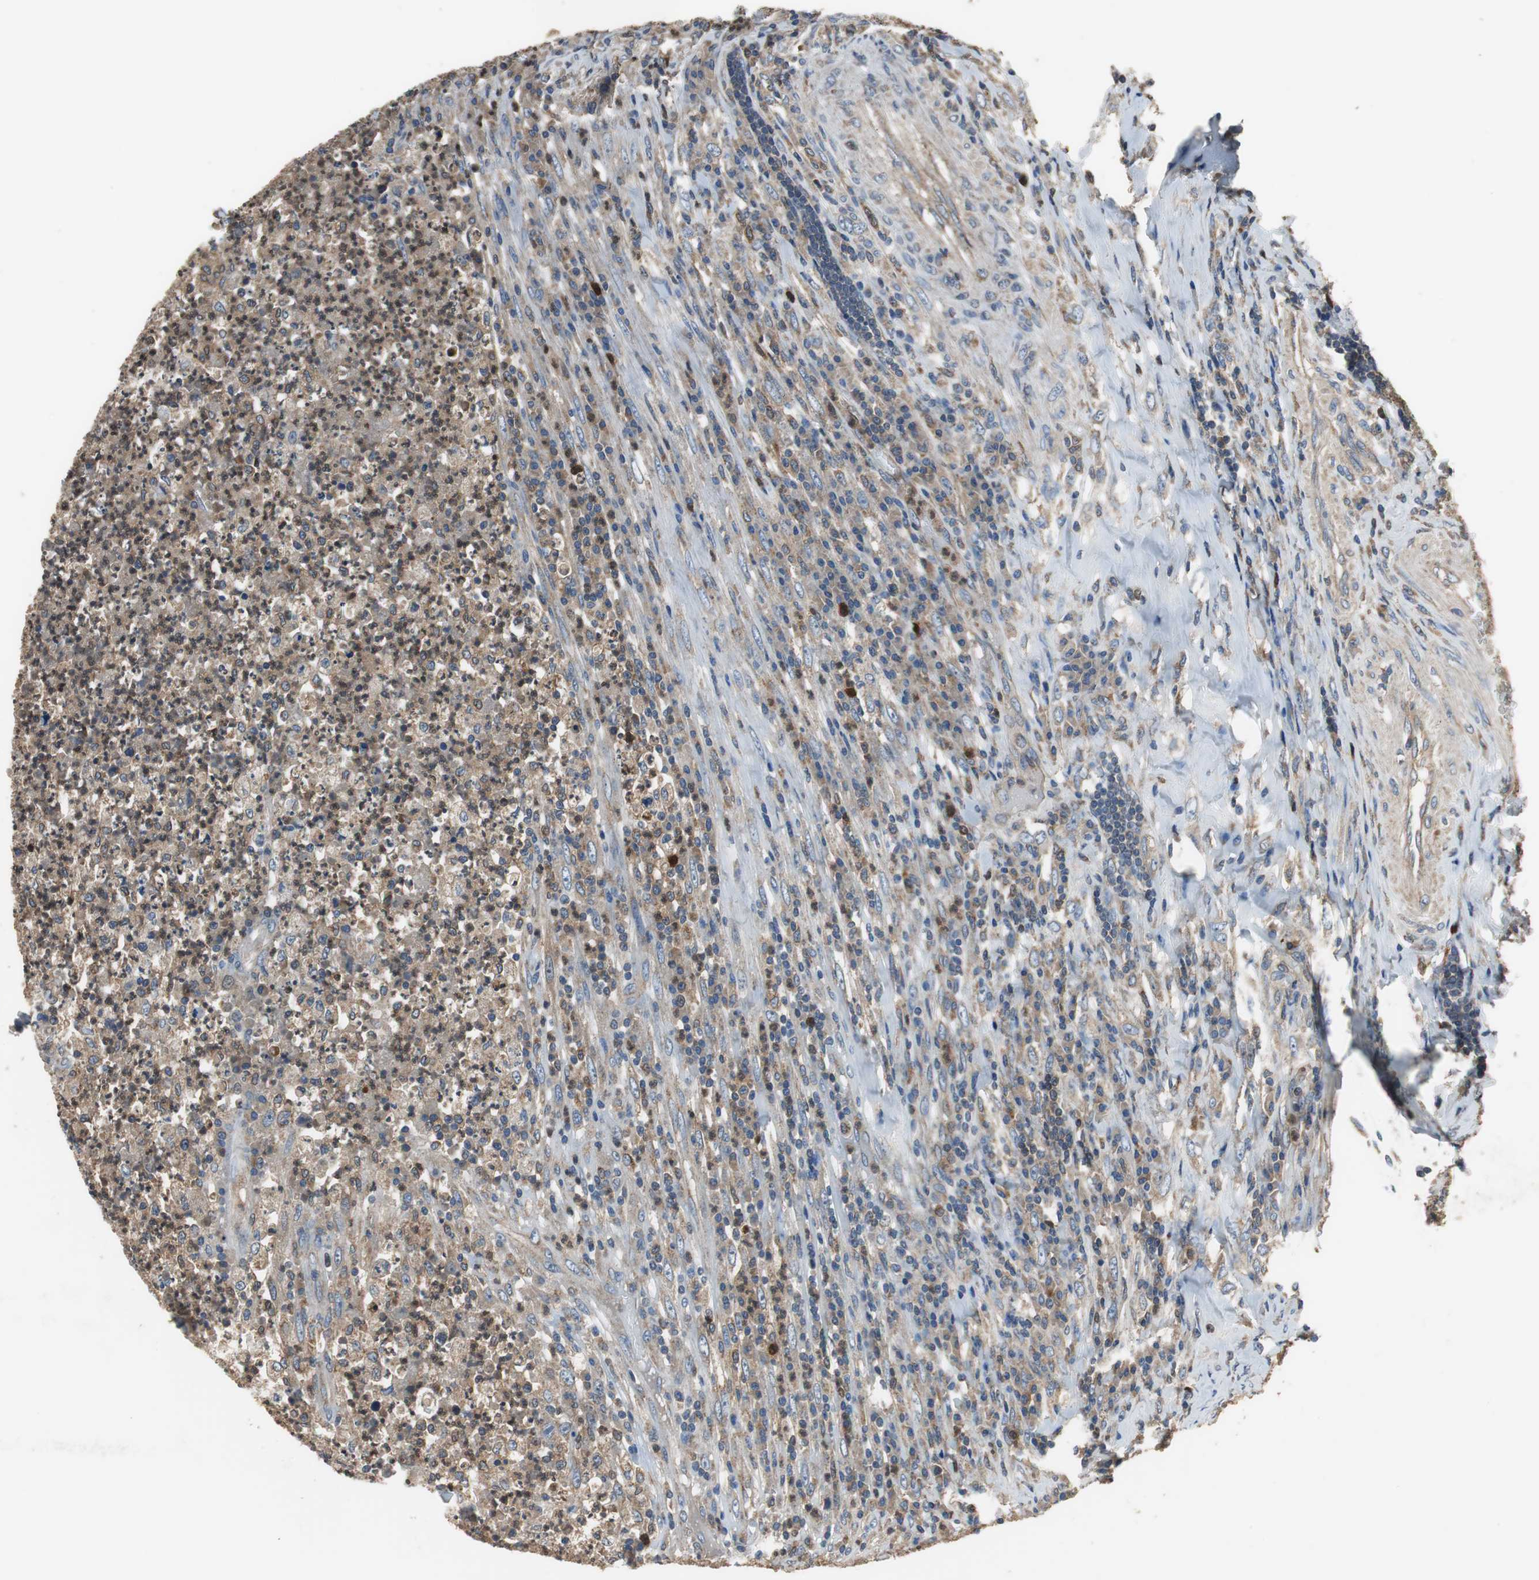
{"staining": {"intensity": "weak", "quantity": "25%-75%", "location": "cytoplasmic/membranous"}, "tissue": "testis cancer", "cell_type": "Tumor cells", "image_type": "cancer", "snomed": [{"axis": "morphology", "description": "Necrosis, NOS"}, {"axis": "morphology", "description": "Carcinoma, Embryonal, NOS"}, {"axis": "topography", "description": "Testis"}], "caption": "Testis cancer (embryonal carcinoma) was stained to show a protein in brown. There is low levels of weak cytoplasmic/membranous staining in approximately 25%-75% of tumor cells.", "gene": "PI4KB", "patient": {"sex": "male", "age": 19}}